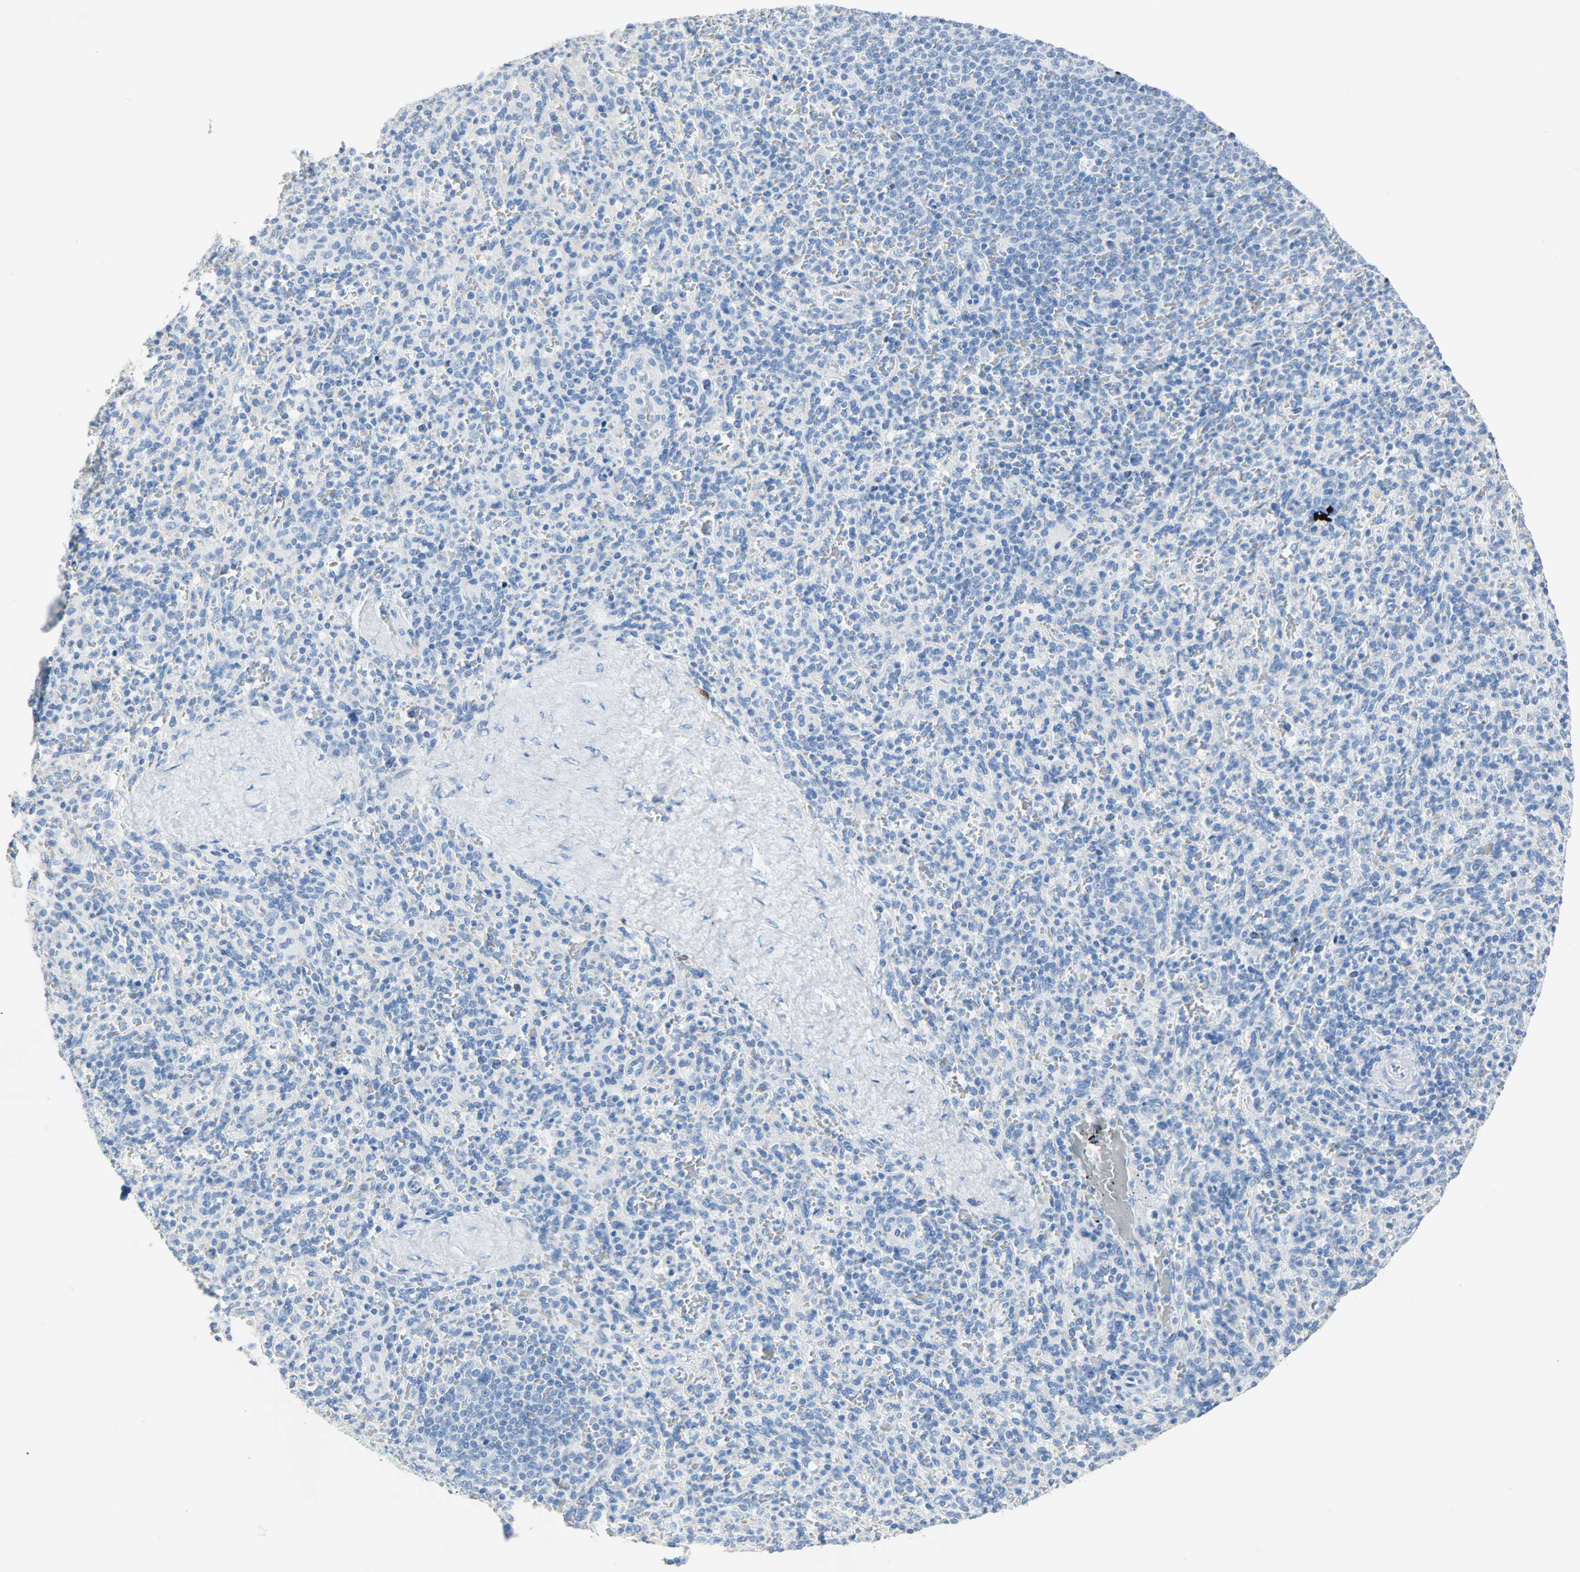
{"staining": {"intensity": "negative", "quantity": "none", "location": "none"}, "tissue": "spleen", "cell_type": "Cells in red pulp", "image_type": "normal", "snomed": [{"axis": "morphology", "description": "Normal tissue, NOS"}, {"axis": "topography", "description": "Spleen"}], "caption": "Spleen was stained to show a protein in brown. There is no significant positivity in cells in red pulp. The staining was performed using DAB to visualize the protein expression in brown, while the nuclei were stained in blue with hematoxylin (Magnification: 20x).", "gene": "CA3", "patient": {"sex": "male", "age": 36}}